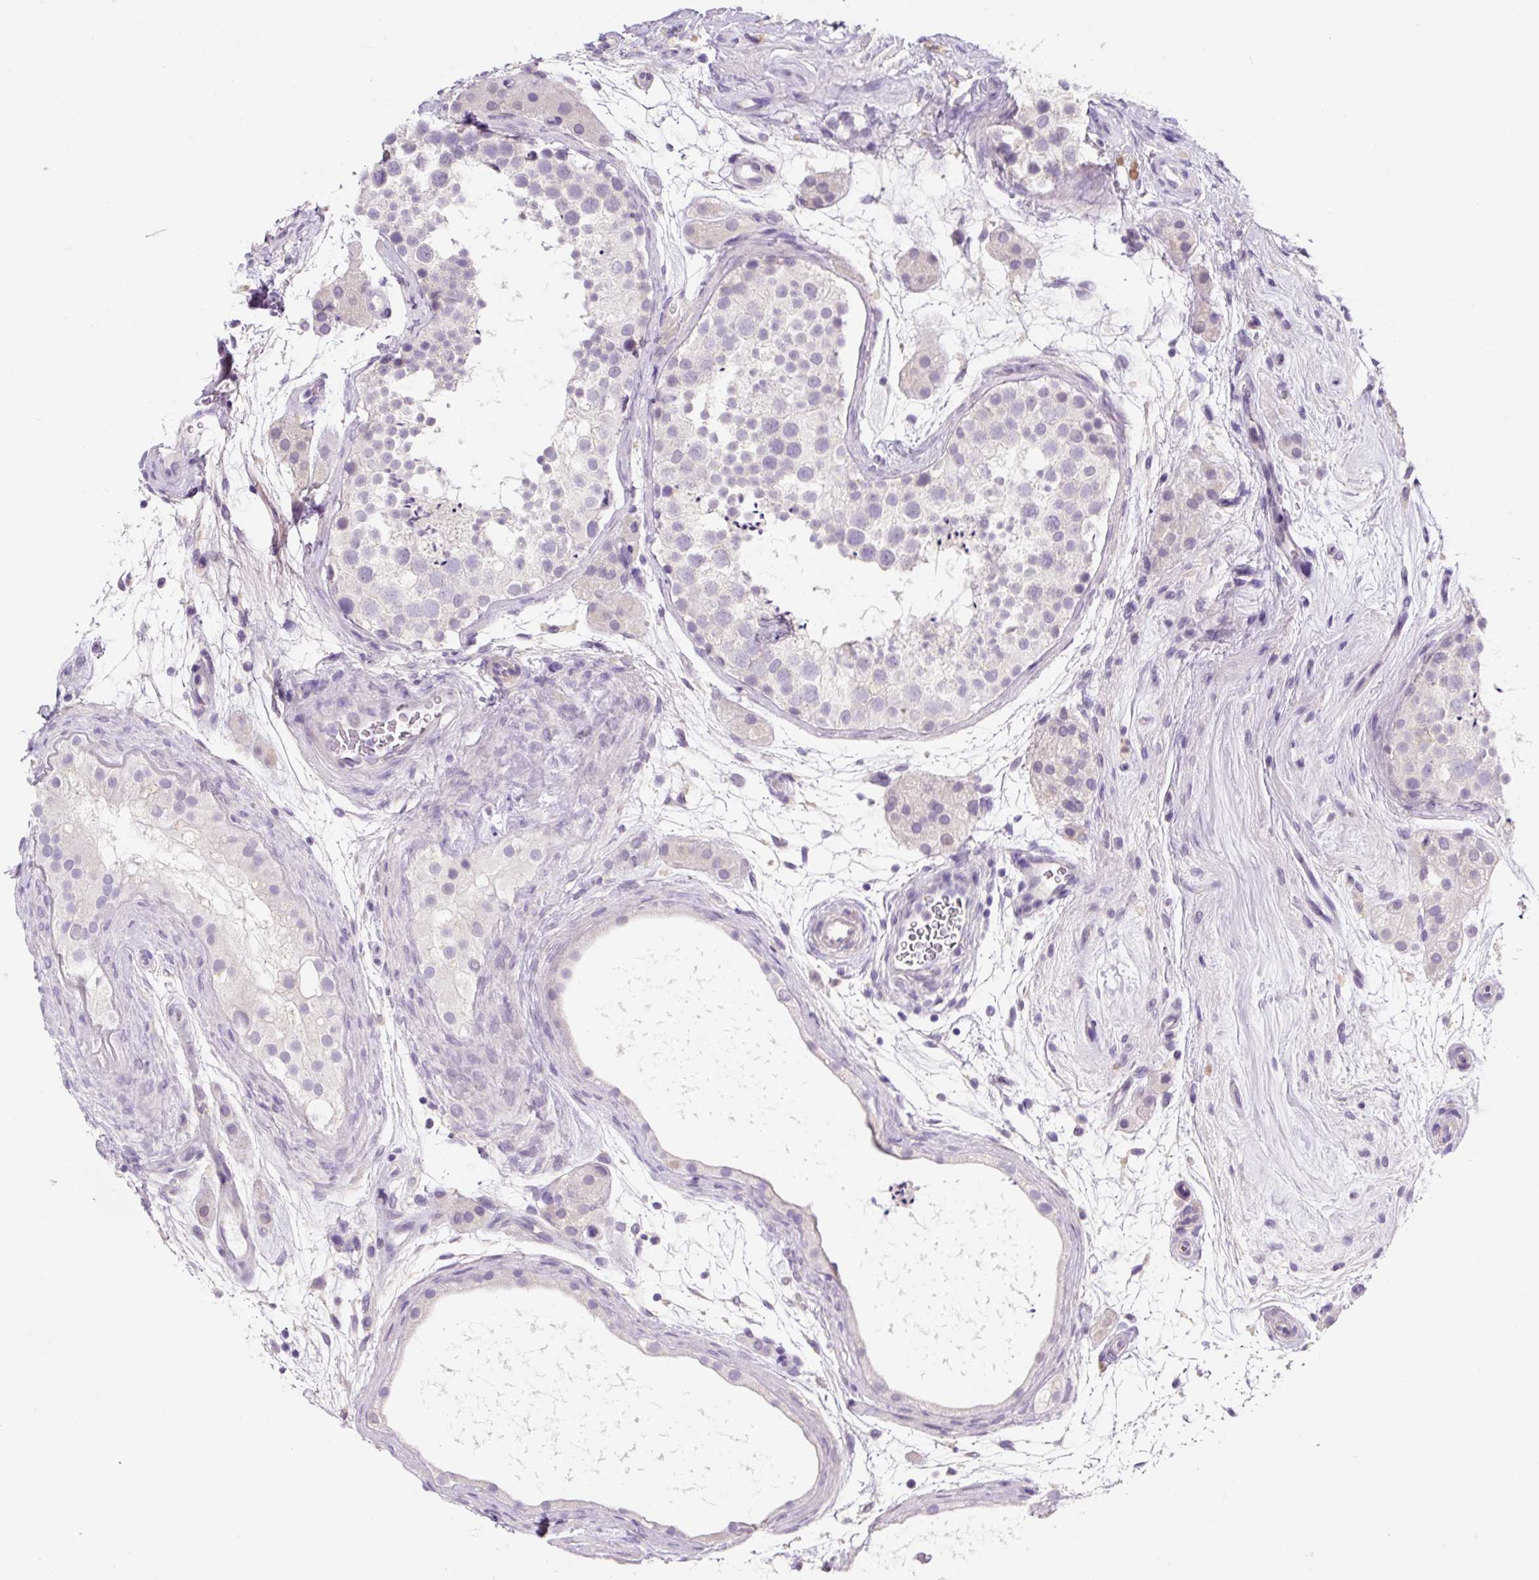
{"staining": {"intensity": "negative", "quantity": "none", "location": "none"}, "tissue": "testis", "cell_type": "Cells in seminiferous ducts", "image_type": "normal", "snomed": [{"axis": "morphology", "description": "Normal tissue, NOS"}, {"axis": "topography", "description": "Testis"}], "caption": "This micrograph is of normal testis stained with IHC to label a protein in brown with the nuclei are counter-stained blue. There is no positivity in cells in seminiferous ducts.", "gene": "SYP", "patient": {"sex": "male", "age": 41}}